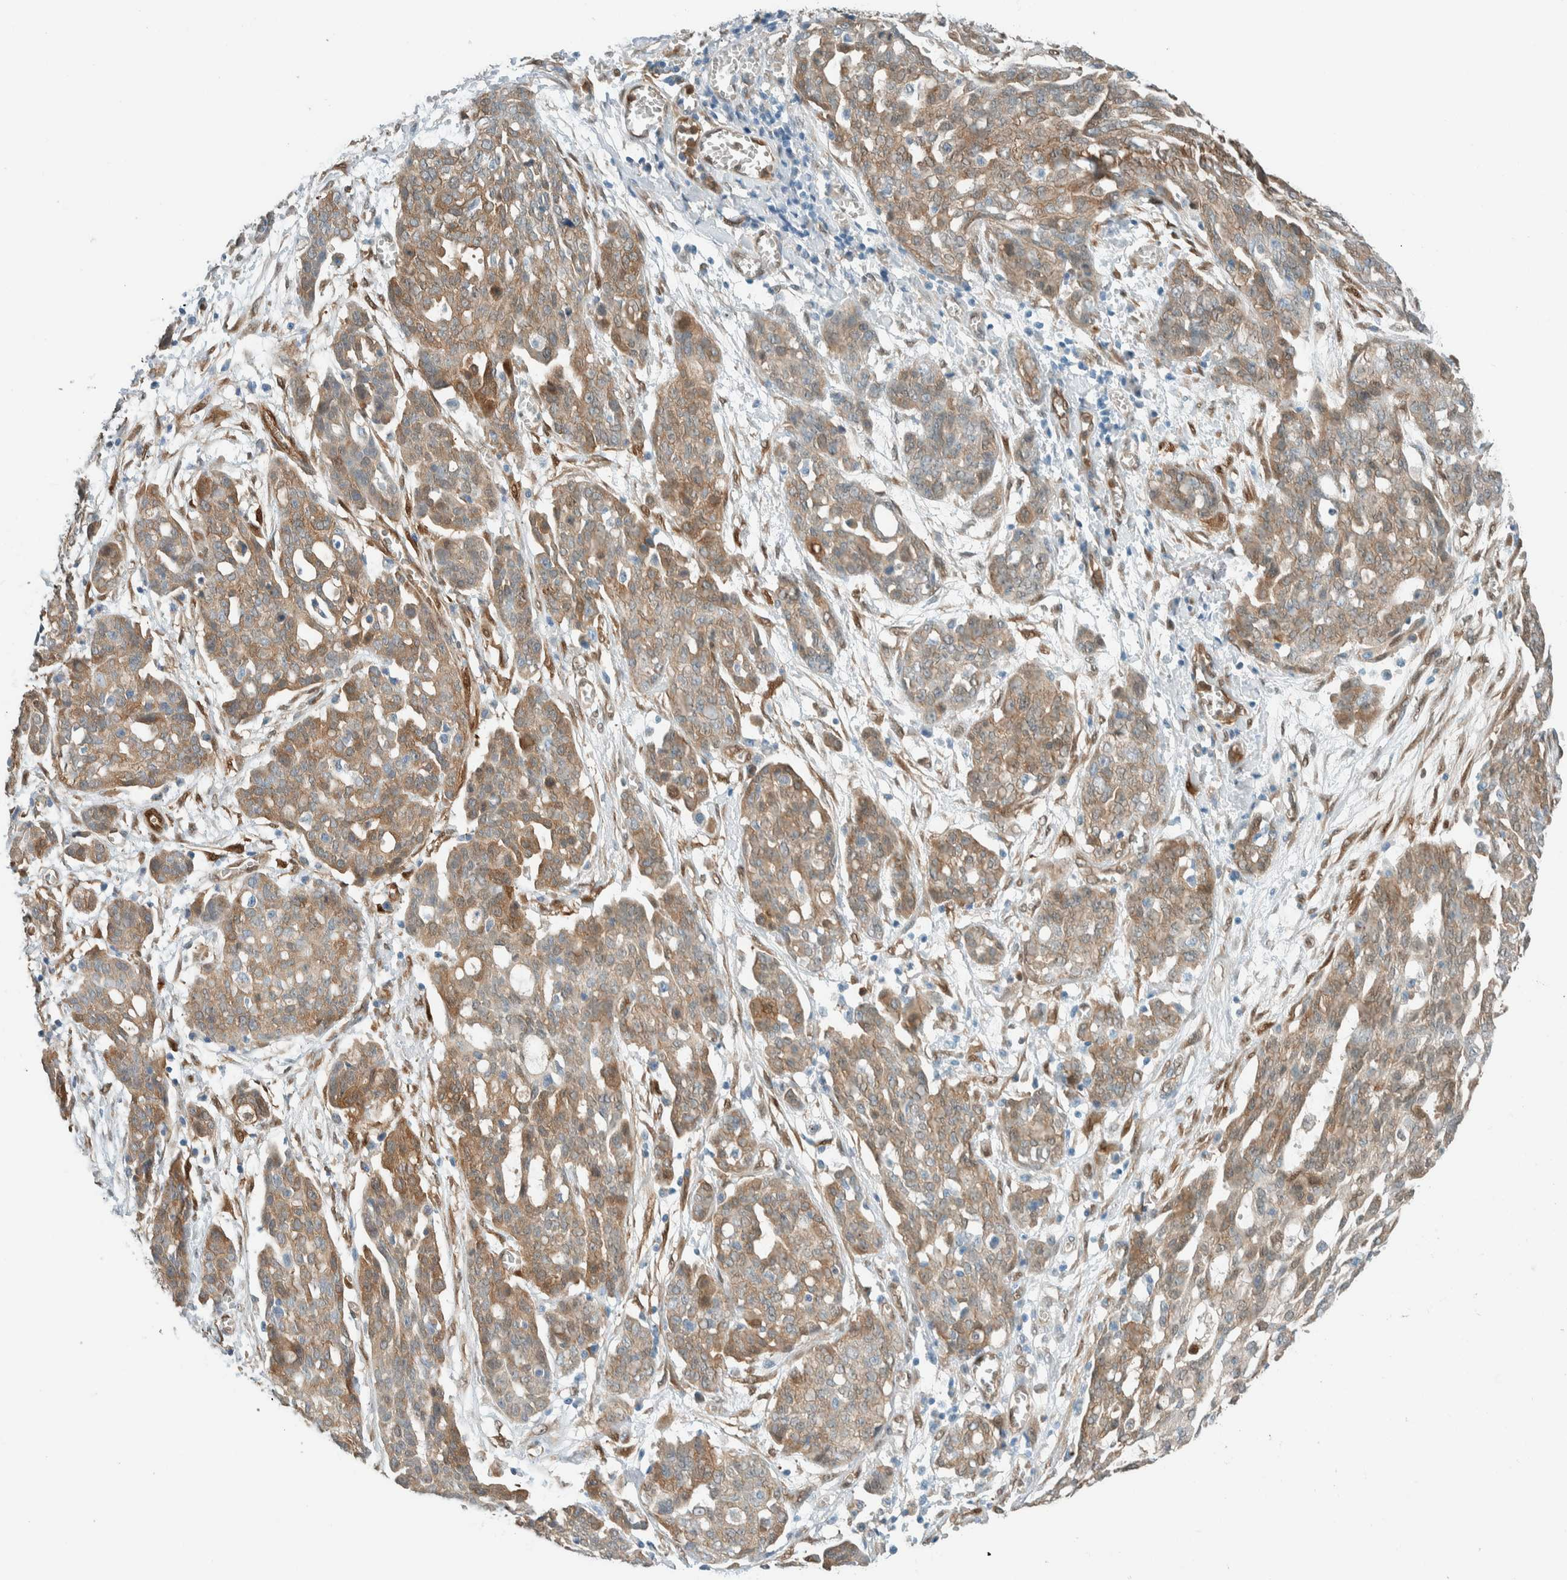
{"staining": {"intensity": "moderate", "quantity": ">75%", "location": "cytoplasmic/membranous"}, "tissue": "ovarian cancer", "cell_type": "Tumor cells", "image_type": "cancer", "snomed": [{"axis": "morphology", "description": "Cystadenocarcinoma, serous, NOS"}, {"axis": "topography", "description": "Soft tissue"}, {"axis": "topography", "description": "Ovary"}], "caption": "Ovarian cancer (serous cystadenocarcinoma) was stained to show a protein in brown. There is medium levels of moderate cytoplasmic/membranous staining in approximately >75% of tumor cells.", "gene": "NXN", "patient": {"sex": "female", "age": 57}}